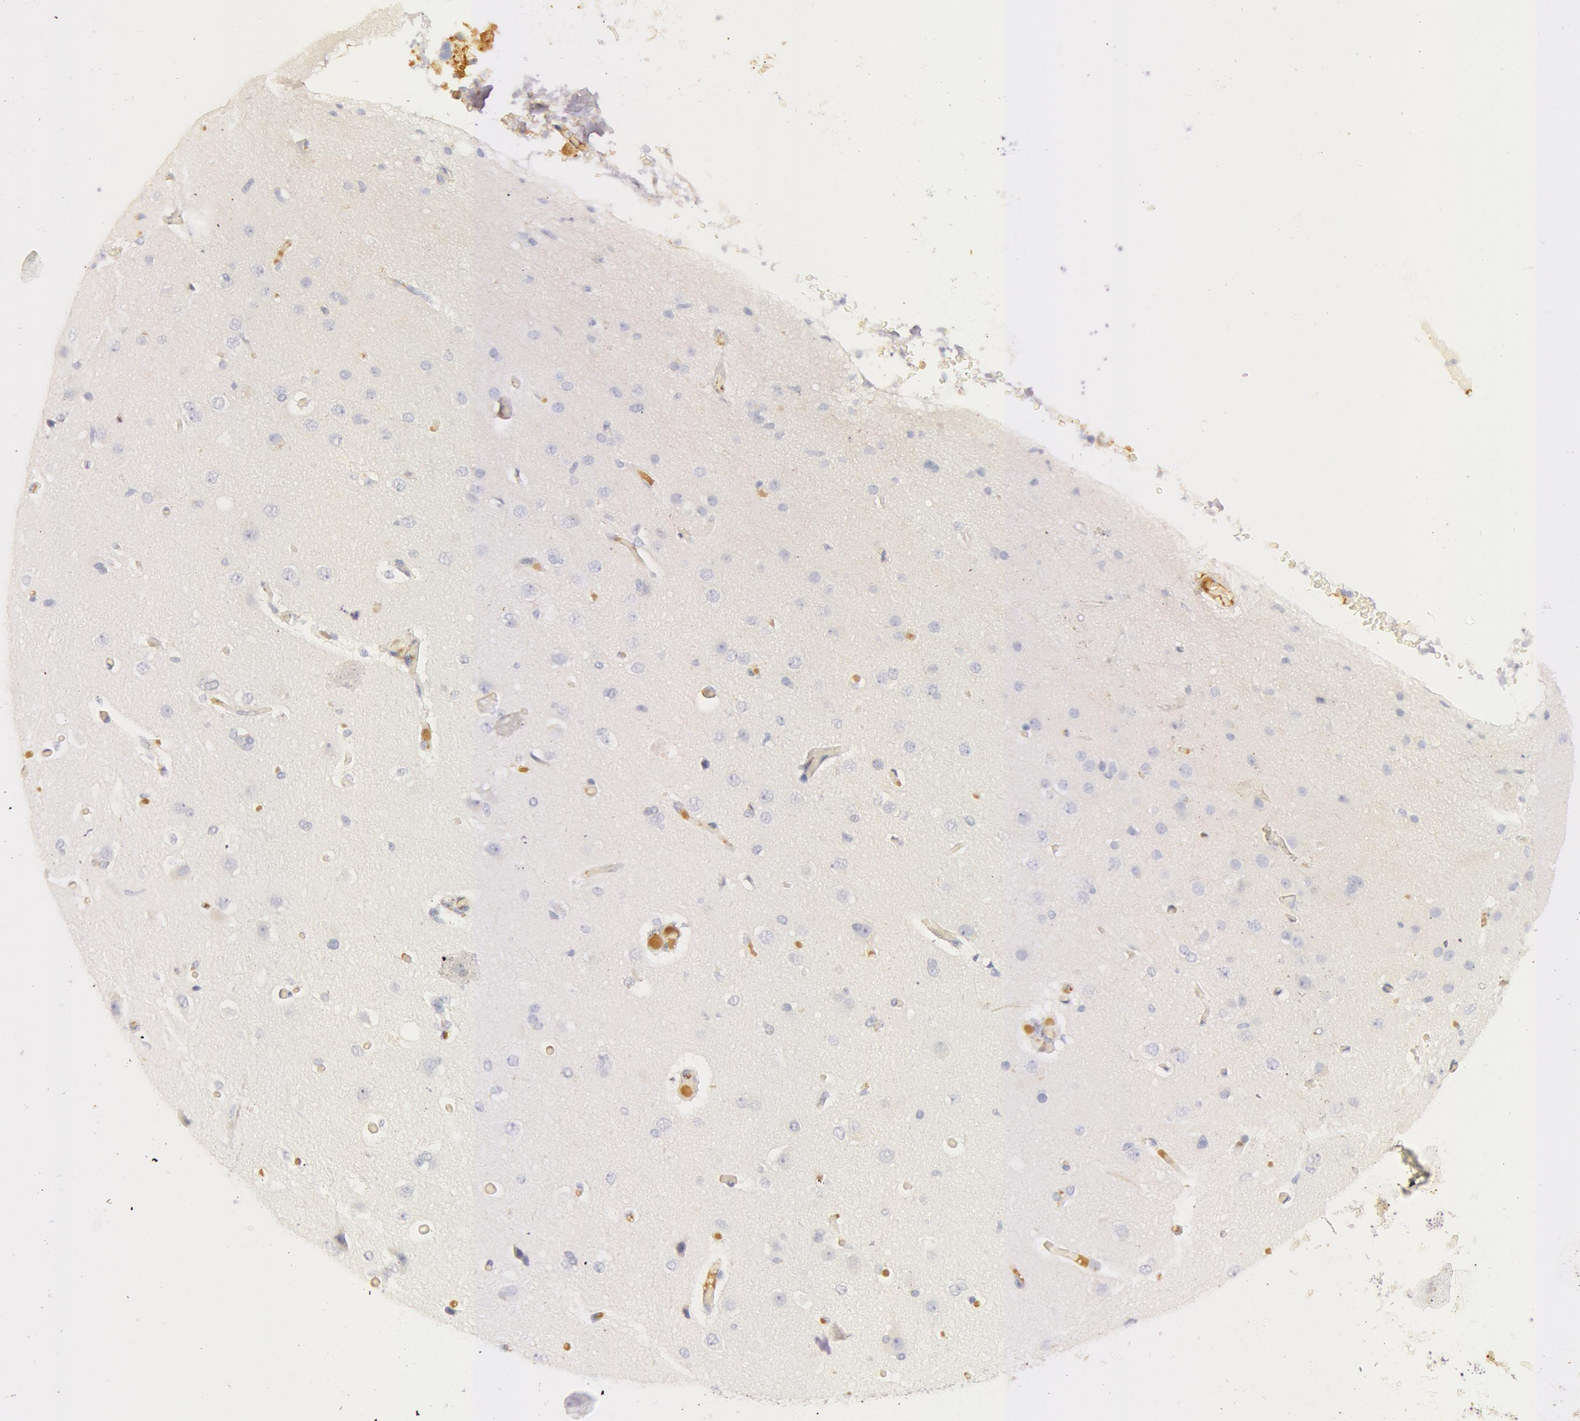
{"staining": {"intensity": "moderate", "quantity": "<25%", "location": "cytoplasmic/membranous"}, "tissue": "cerebral cortex", "cell_type": "Endothelial cells", "image_type": "normal", "snomed": [{"axis": "morphology", "description": "Normal tissue, NOS"}, {"axis": "morphology", "description": "Glioma, malignant, High grade"}, {"axis": "topography", "description": "Cerebral cortex"}], "caption": "A brown stain shows moderate cytoplasmic/membranous staining of a protein in endothelial cells of benign cerebral cortex. The staining was performed using DAB to visualize the protein expression in brown, while the nuclei were stained in blue with hematoxylin (Magnification: 20x).", "gene": "C4BPA", "patient": {"sex": "male", "age": 77}}